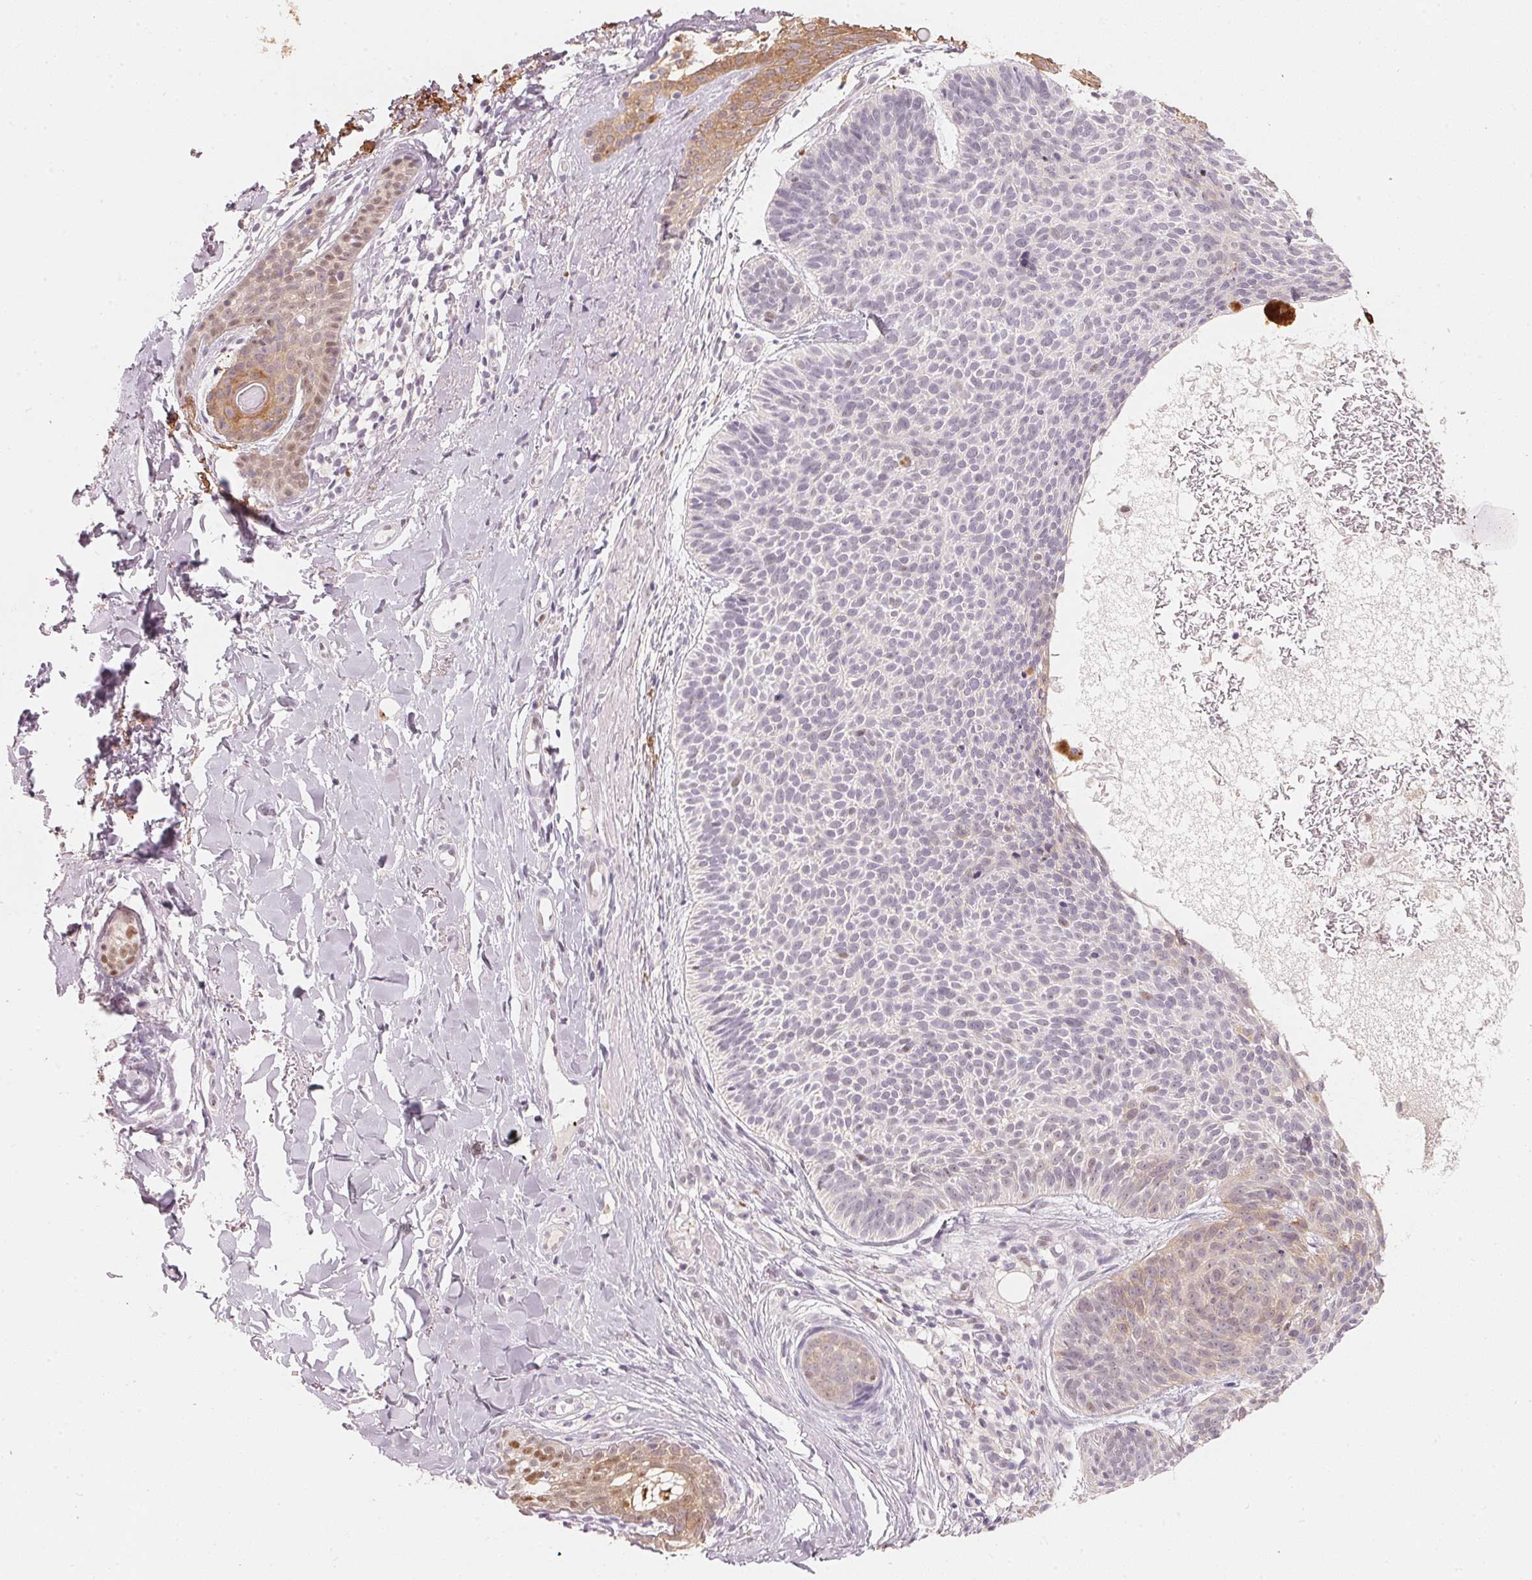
{"staining": {"intensity": "negative", "quantity": "none", "location": "none"}, "tissue": "skin cancer", "cell_type": "Tumor cells", "image_type": "cancer", "snomed": [{"axis": "morphology", "description": "Basal cell carcinoma"}, {"axis": "topography", "description": "Skin"}], "caption": "A high-resolution photomicrograph shows IHC staining of basal cell carcinoma (skin), which demonstrates no significant expression in tumor cells.", "gene": "ARHGAP22", "patient": {"sex": "male", "age": 82}}